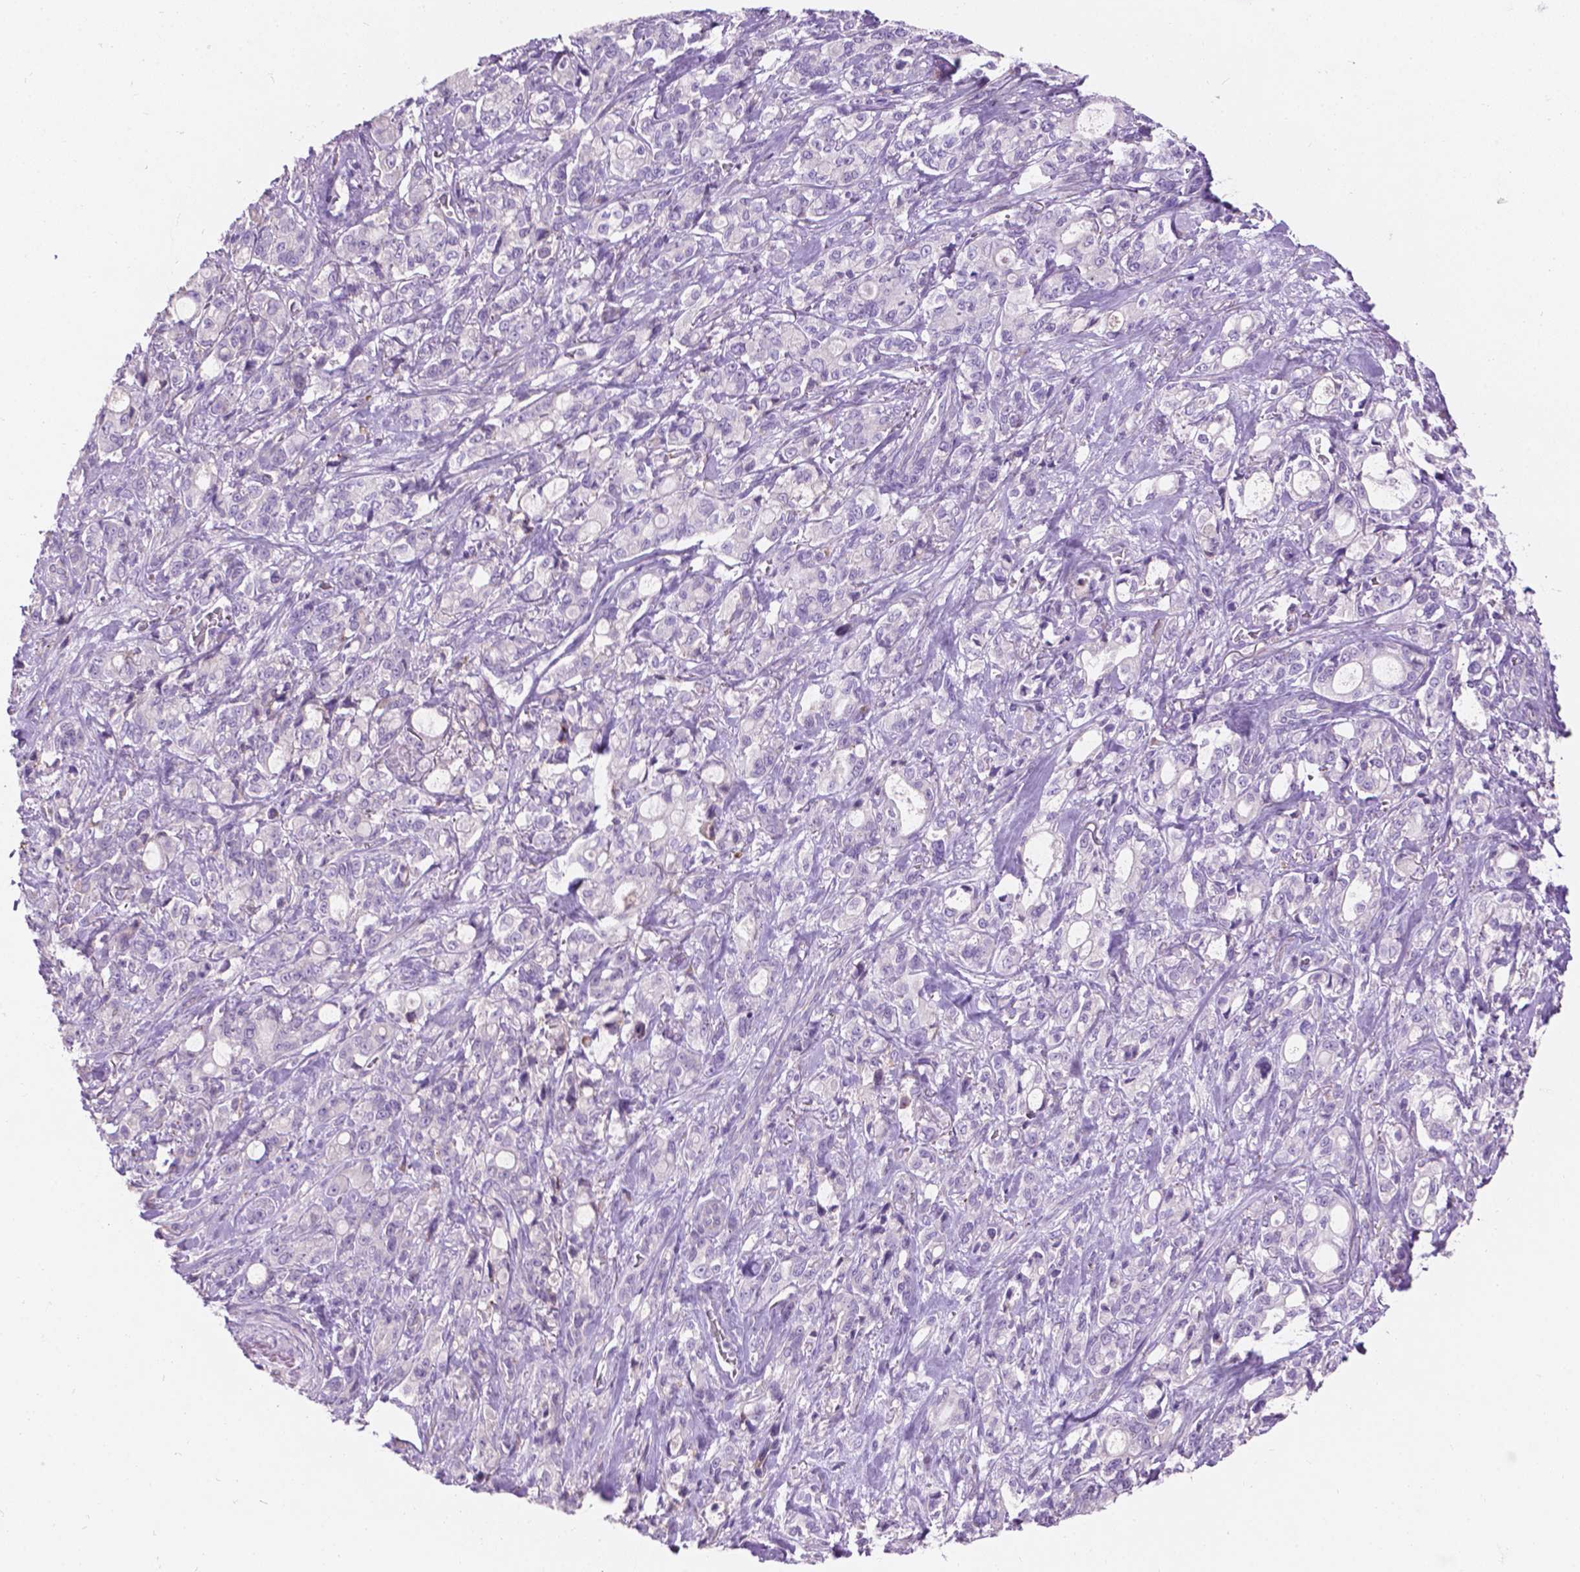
{"staining": {"intensity": "negative", "quantity": "none", "location": "none"}, "tissue": "stomach cancer", "cell_type": "Tumor cells", "image_type": "cancer", "snomed": [{"axis": "morphology", "description": "Adenocarcinoma, NOS"}, {"axis": "topography", "description": "Stomach"}], "caption": "Adenocarcinoma (stomach) stained for a protein using IHC demonstrates no staining tumor cells.", "gene": "NOXO1", "patient": {"sex": "male", "age": 63}}